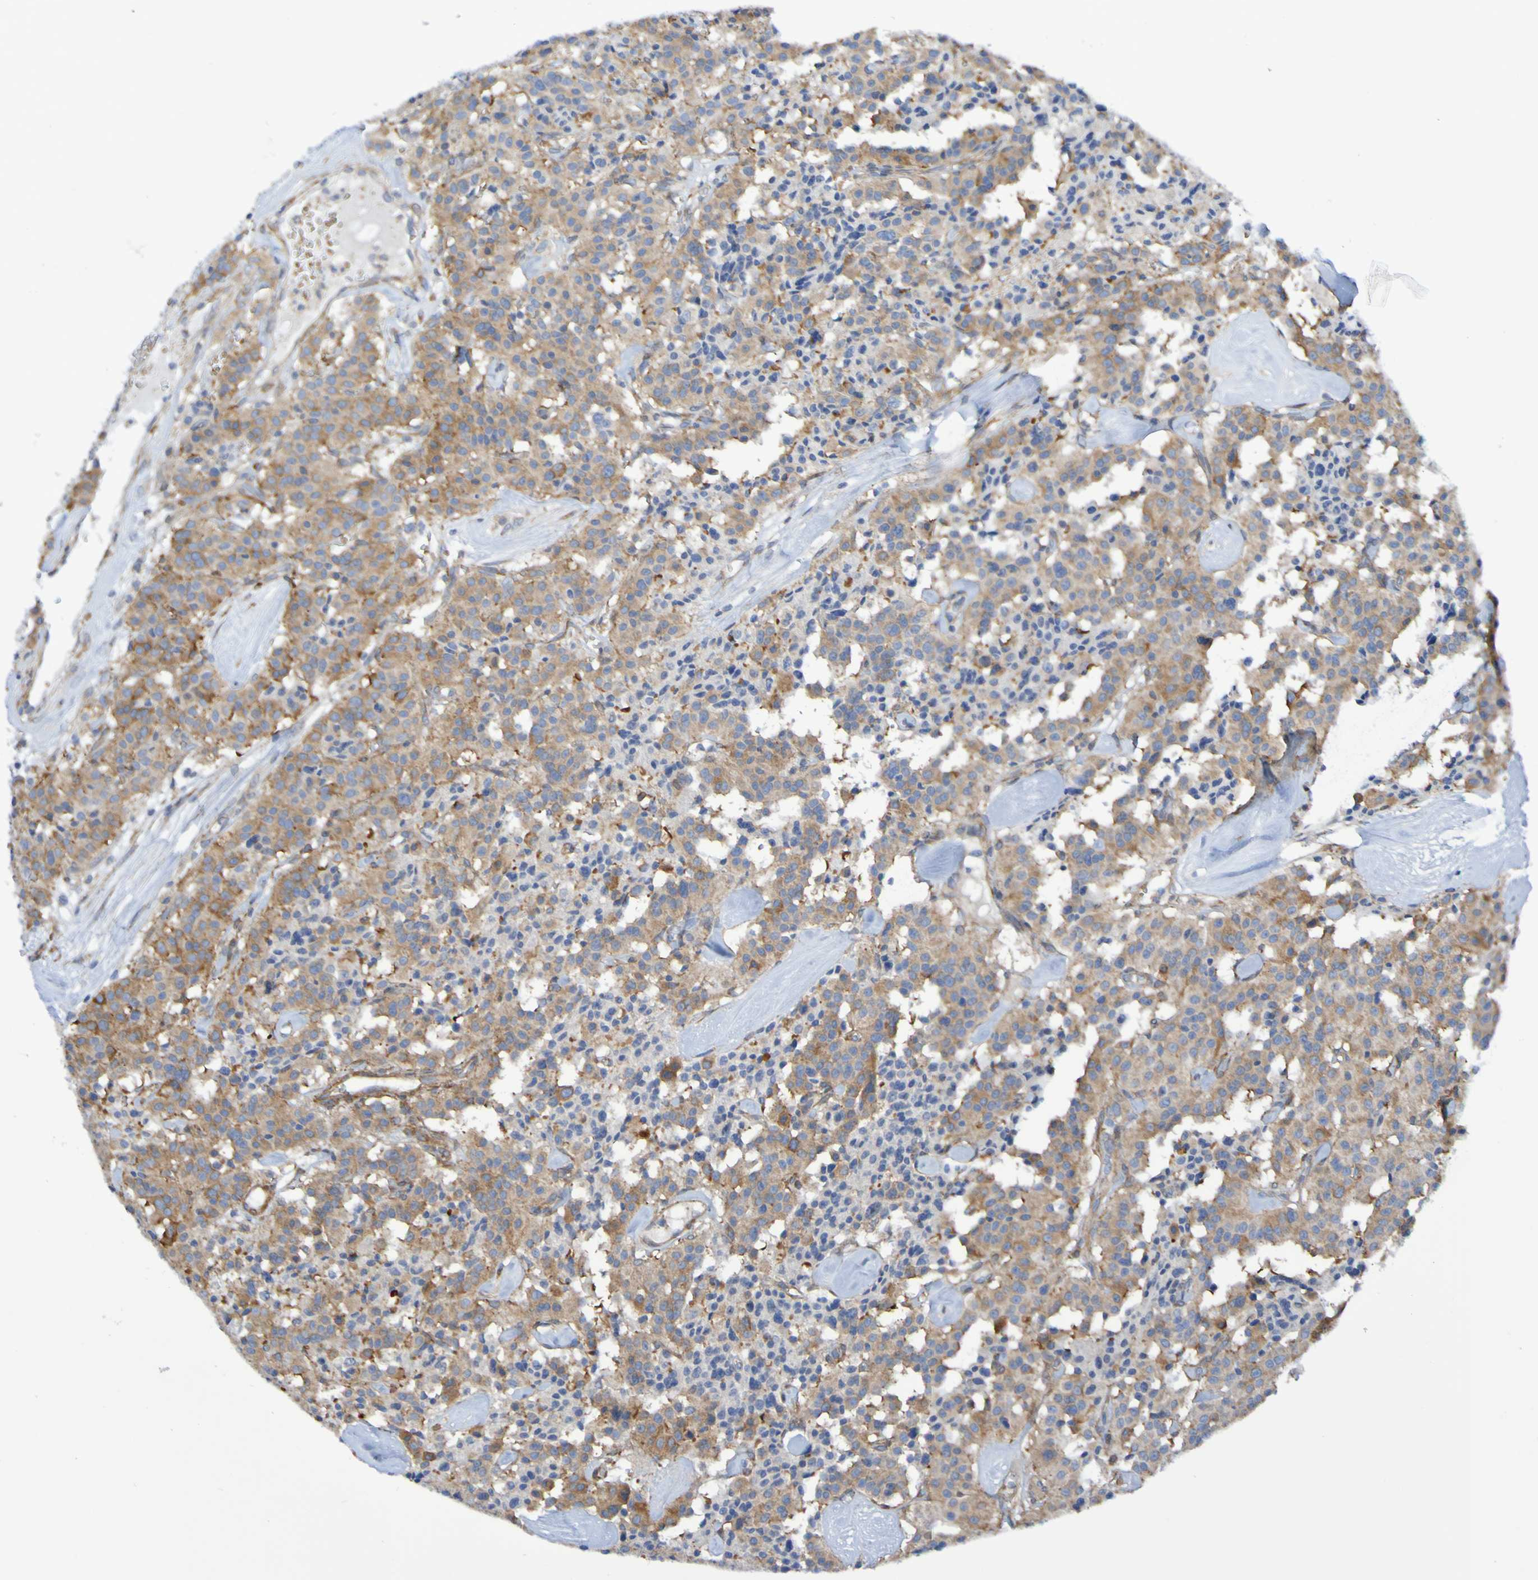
{"staining": {"intensity": "moderate", "quantity": ">75%", "location": "cytoplasmic/membranous"}, "tissue": "carcinoid", "cell_type": "Tumor cells", "image_type": "cancer", "snomed": [{"axis": "morphology", "description": "Carcinoid, malignant, NOS"}, {"axis": "topography", "description": "Lung"}], "caption": "A high-resolution photomicrograph shows immunohistochemistry staining of carcinoid (malignant), which exhibits moderate cytoplasmic/membranous expression in approximately >75% of tumor cells.", "gene": "SCRG1", "patient": {"sex": "male", "age": 30}}